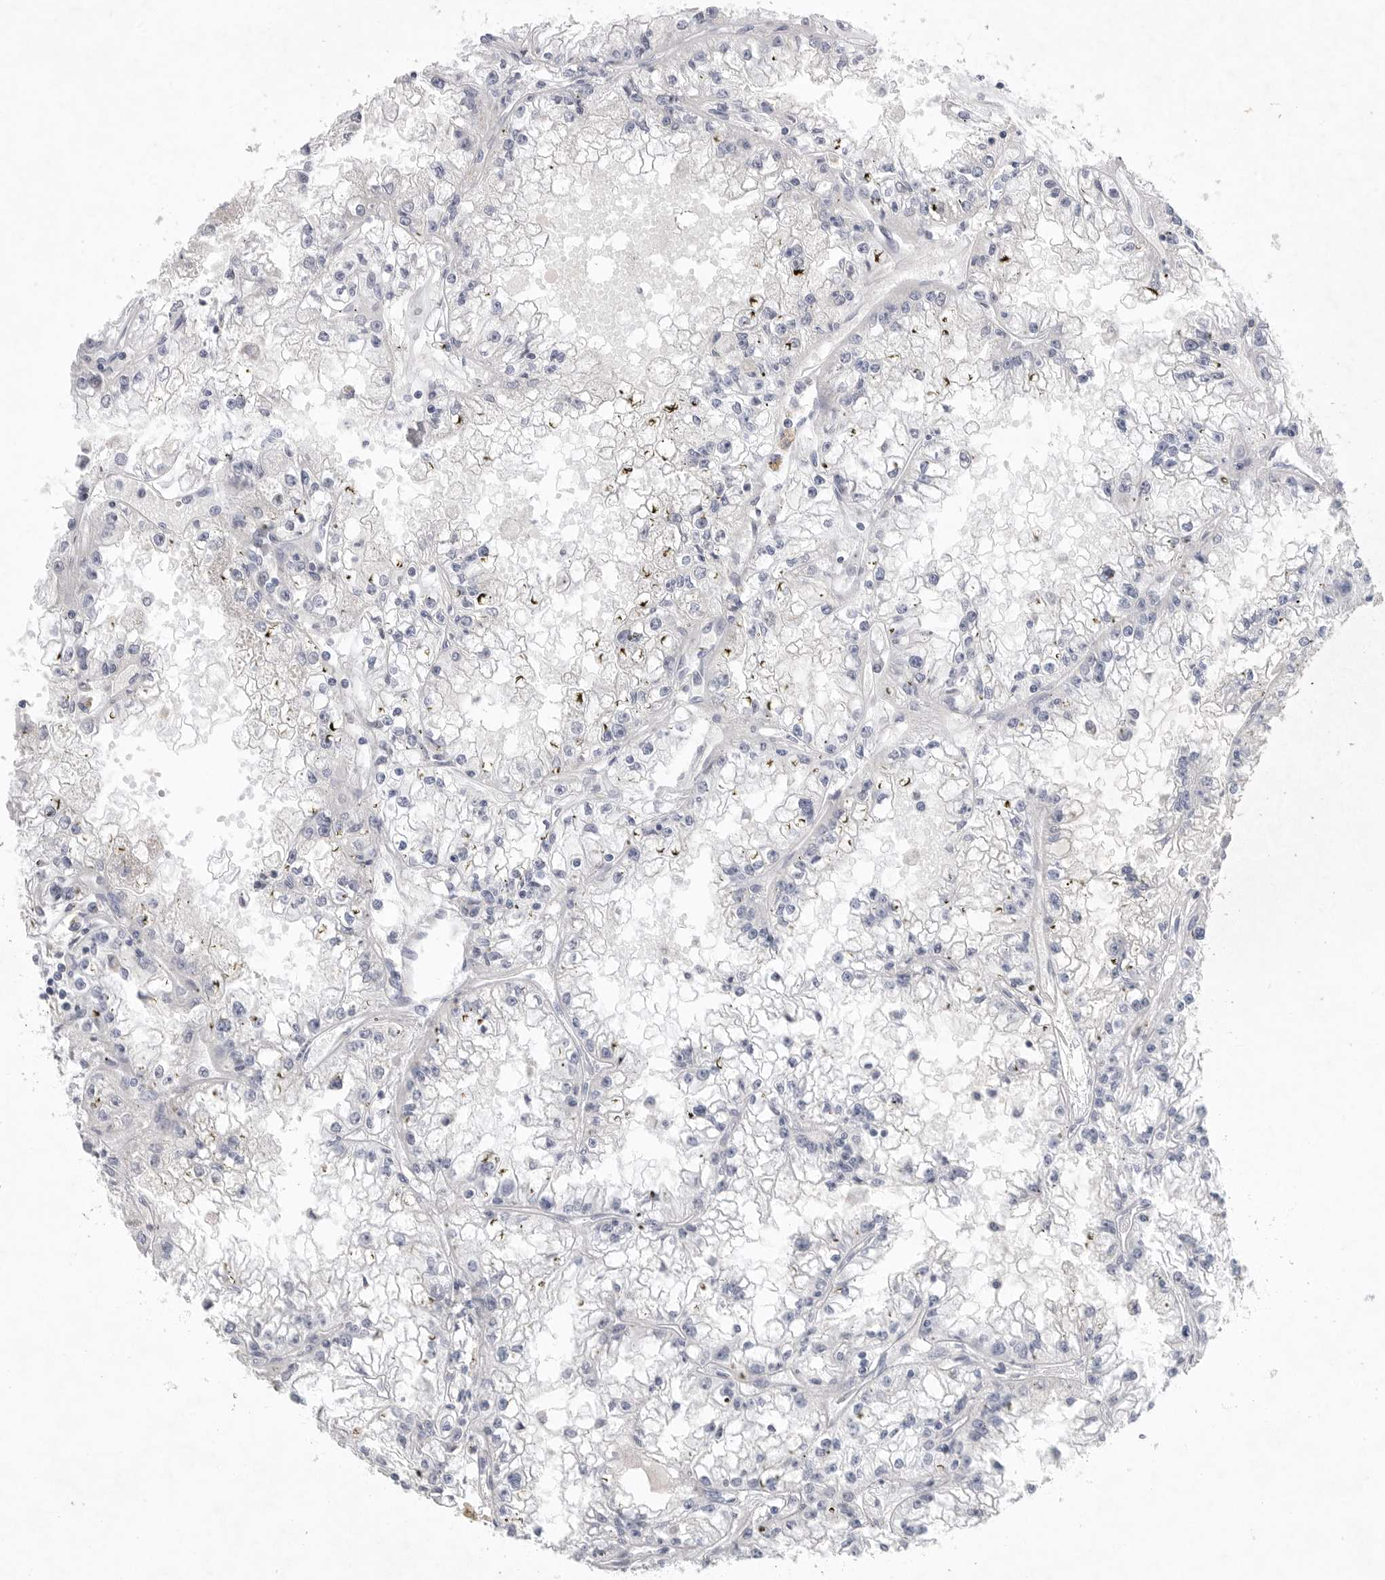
{"staining": {"intensity": "negative", "quantity": "none", "location": "none"}, "tissue": "renal cancer", "cell_type": "Tumor cells", "image_type": "cancer", "snomed": [{"axis": "morphology", "description": "Adenocarcinoma, NOS"}, {"axis": "topography", "description": "Kidney"}], "caption": "High magnification brightfield microscopy of renal cancer stained with DAB (3,3'-diaminobenzidine) (brown) and counterstained with hematoxylin (blue): tumor cells show no significant staining. (Immunohistochemistry (ihc), brightfield microscopy, high magnification).", "gene": "CAMK2B", "patient": {"sex": "male", "age": 56}}